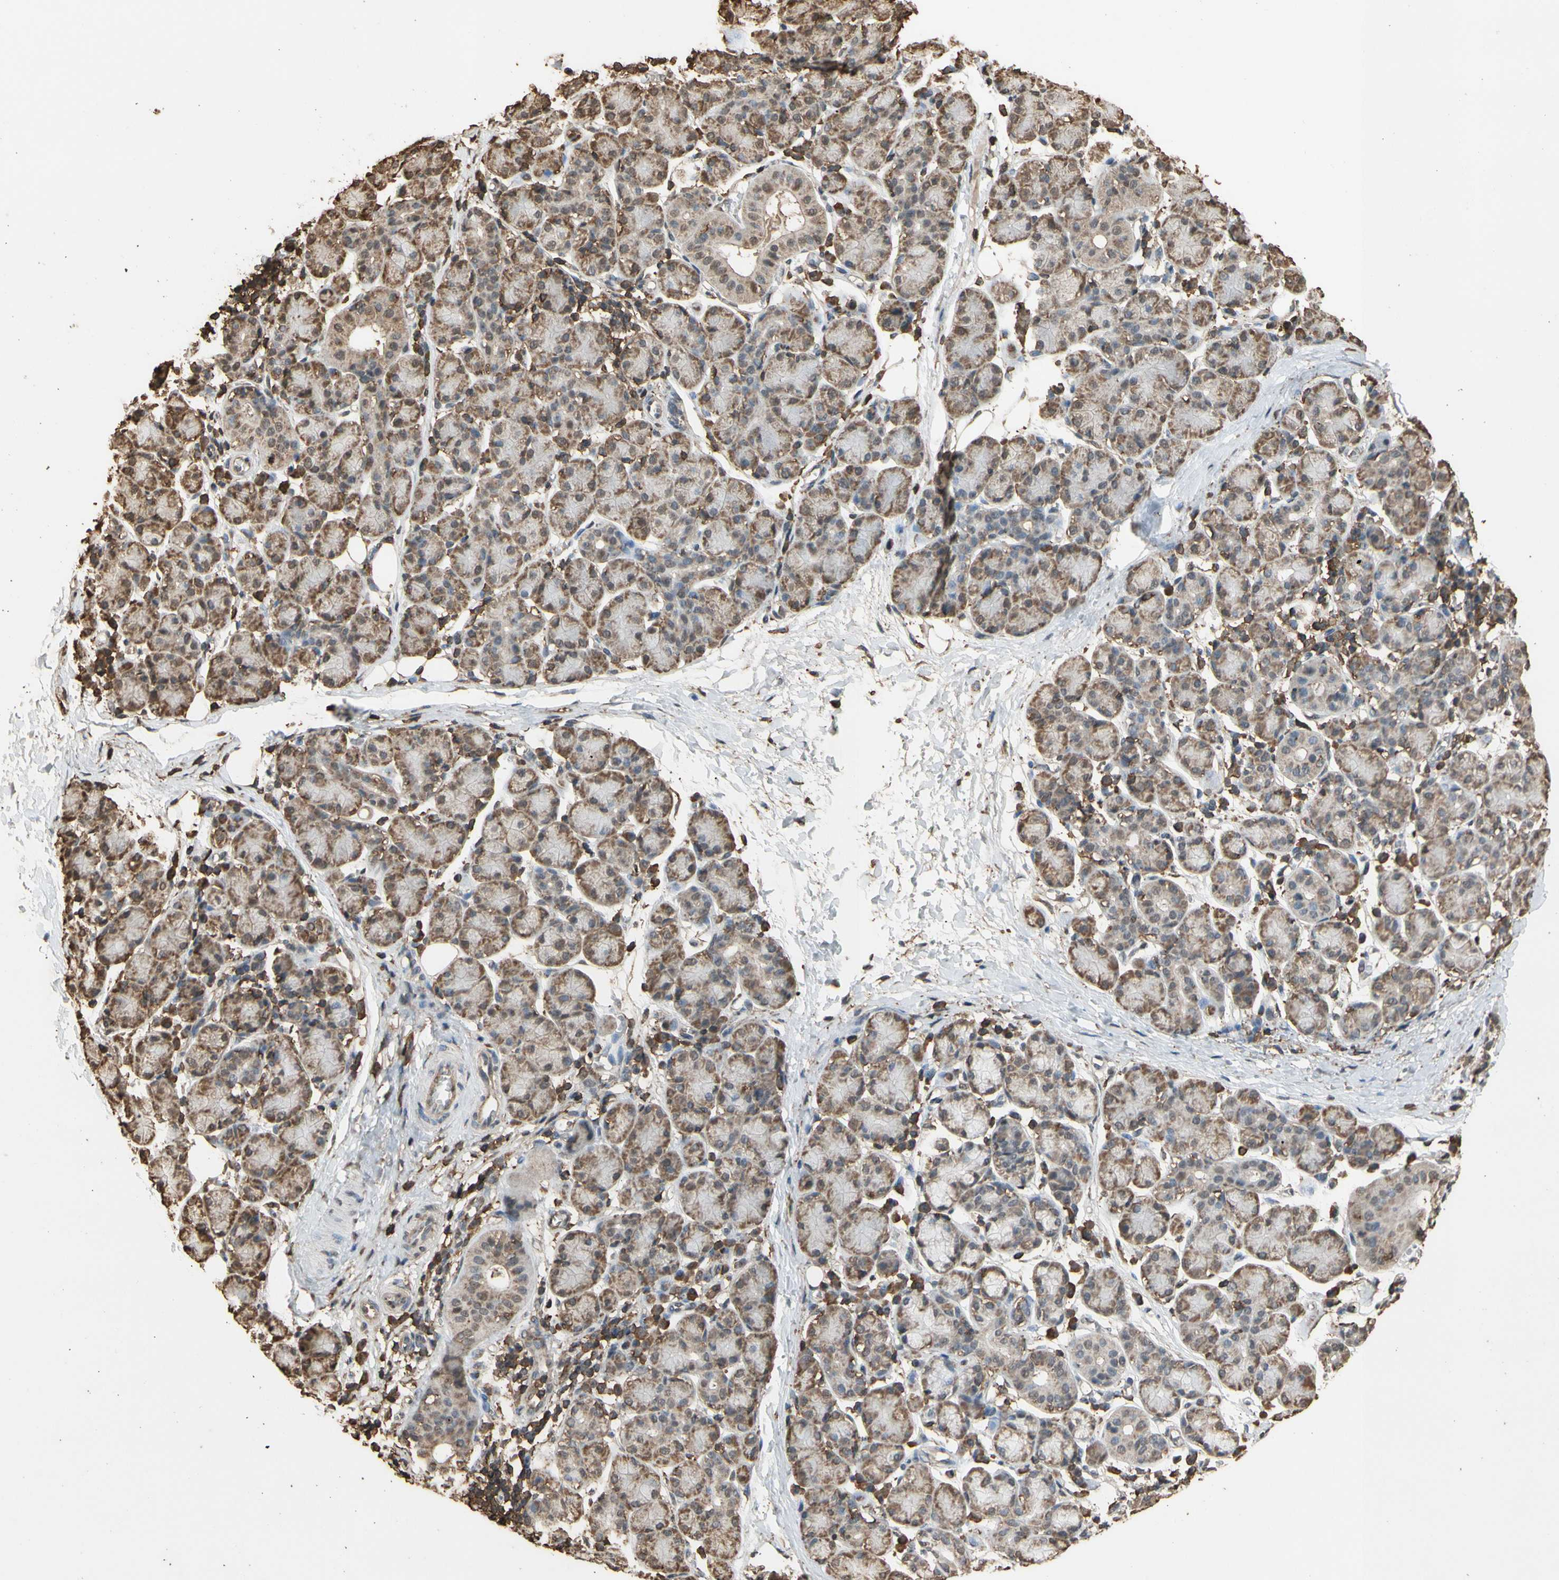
{"staining": {"intensity": "moderate", "quantity": "25%-75%", "location": "cytoplasmic/membranous,nuclear"}, "tissue": "salivary gland", "cell_type": "Glandular cells", "image_type": "normal", "snomed": [{"axis": "morphology", "description": "Normal tissue, NOS"}, {"axis": "morphology", "description": "Inflammation, NOS"}, {"axis": "topography", "description": "Lymph node"}, {"axis": "topography", "description": "Salivary gland"}], "caption": "The micrograph displays a brown stain indicating the presence of a protein in the cytoplasmic/membranous,nuclear of glandular cells in salivary gland.", "gene": "TNFSF13B", "patient": {"sex": "male", "age": 3}}